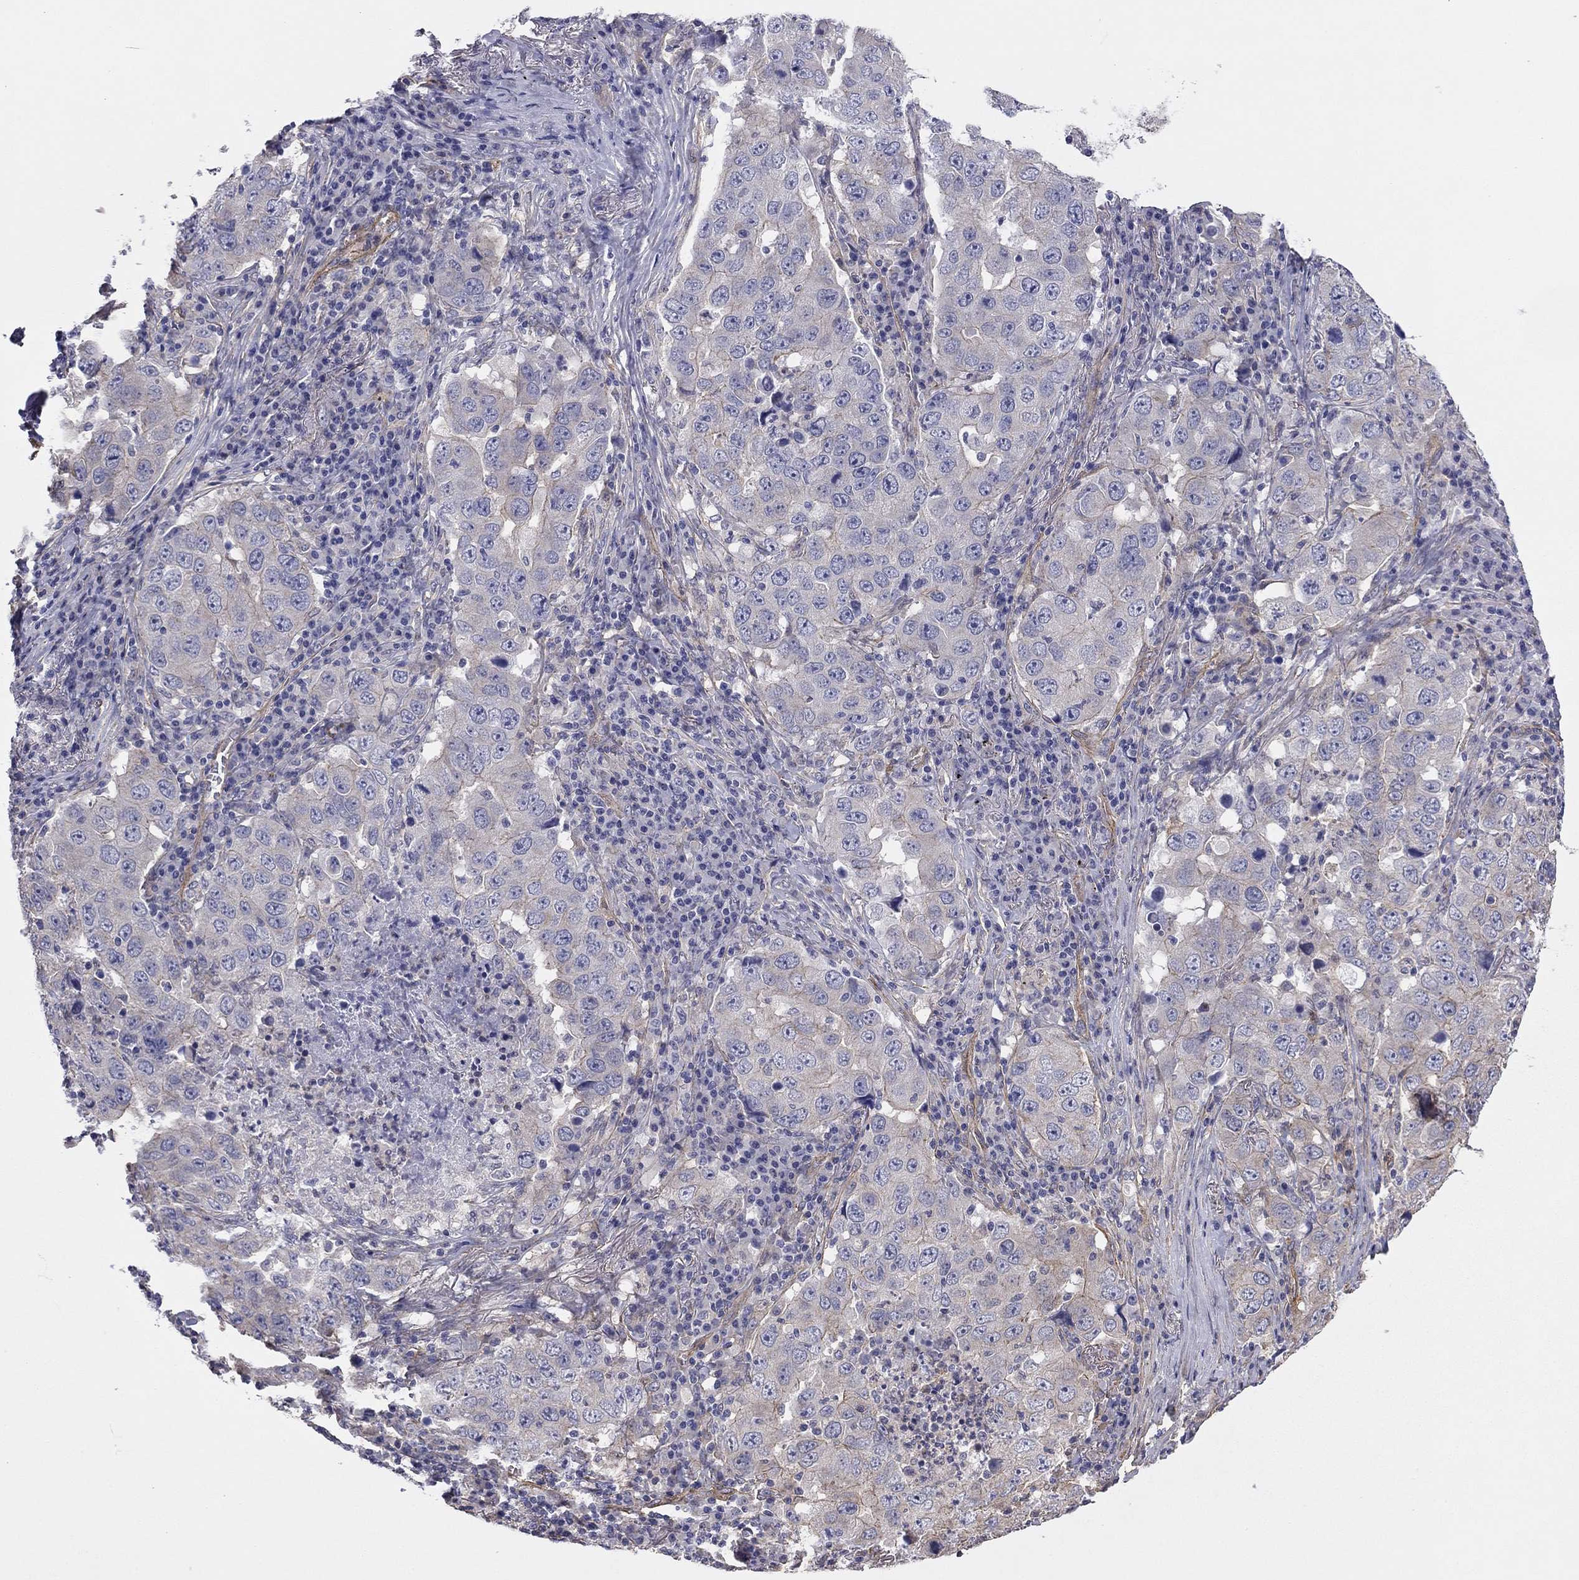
{"staining": {"intensity": "moderate", "quantity": "<25%", "location": "cytoplasmic/membranous"}, "tissue": "lung cancer", "cell_type": "Tumor cells", "image_type": "cancer", "snomed": [{"axis": "morphology", "description": "Adenocarcinoma, NOS"}, {"axis": "topography", "description": "Lung"}], "caption": "Protein analysis of lung adenocarcinoma tissue displays moderate cytoplasmic/membranous staining in about <25% of tumor cells.", "gene": "TCHH", "patient": {"sex": "male", "age": 73}}